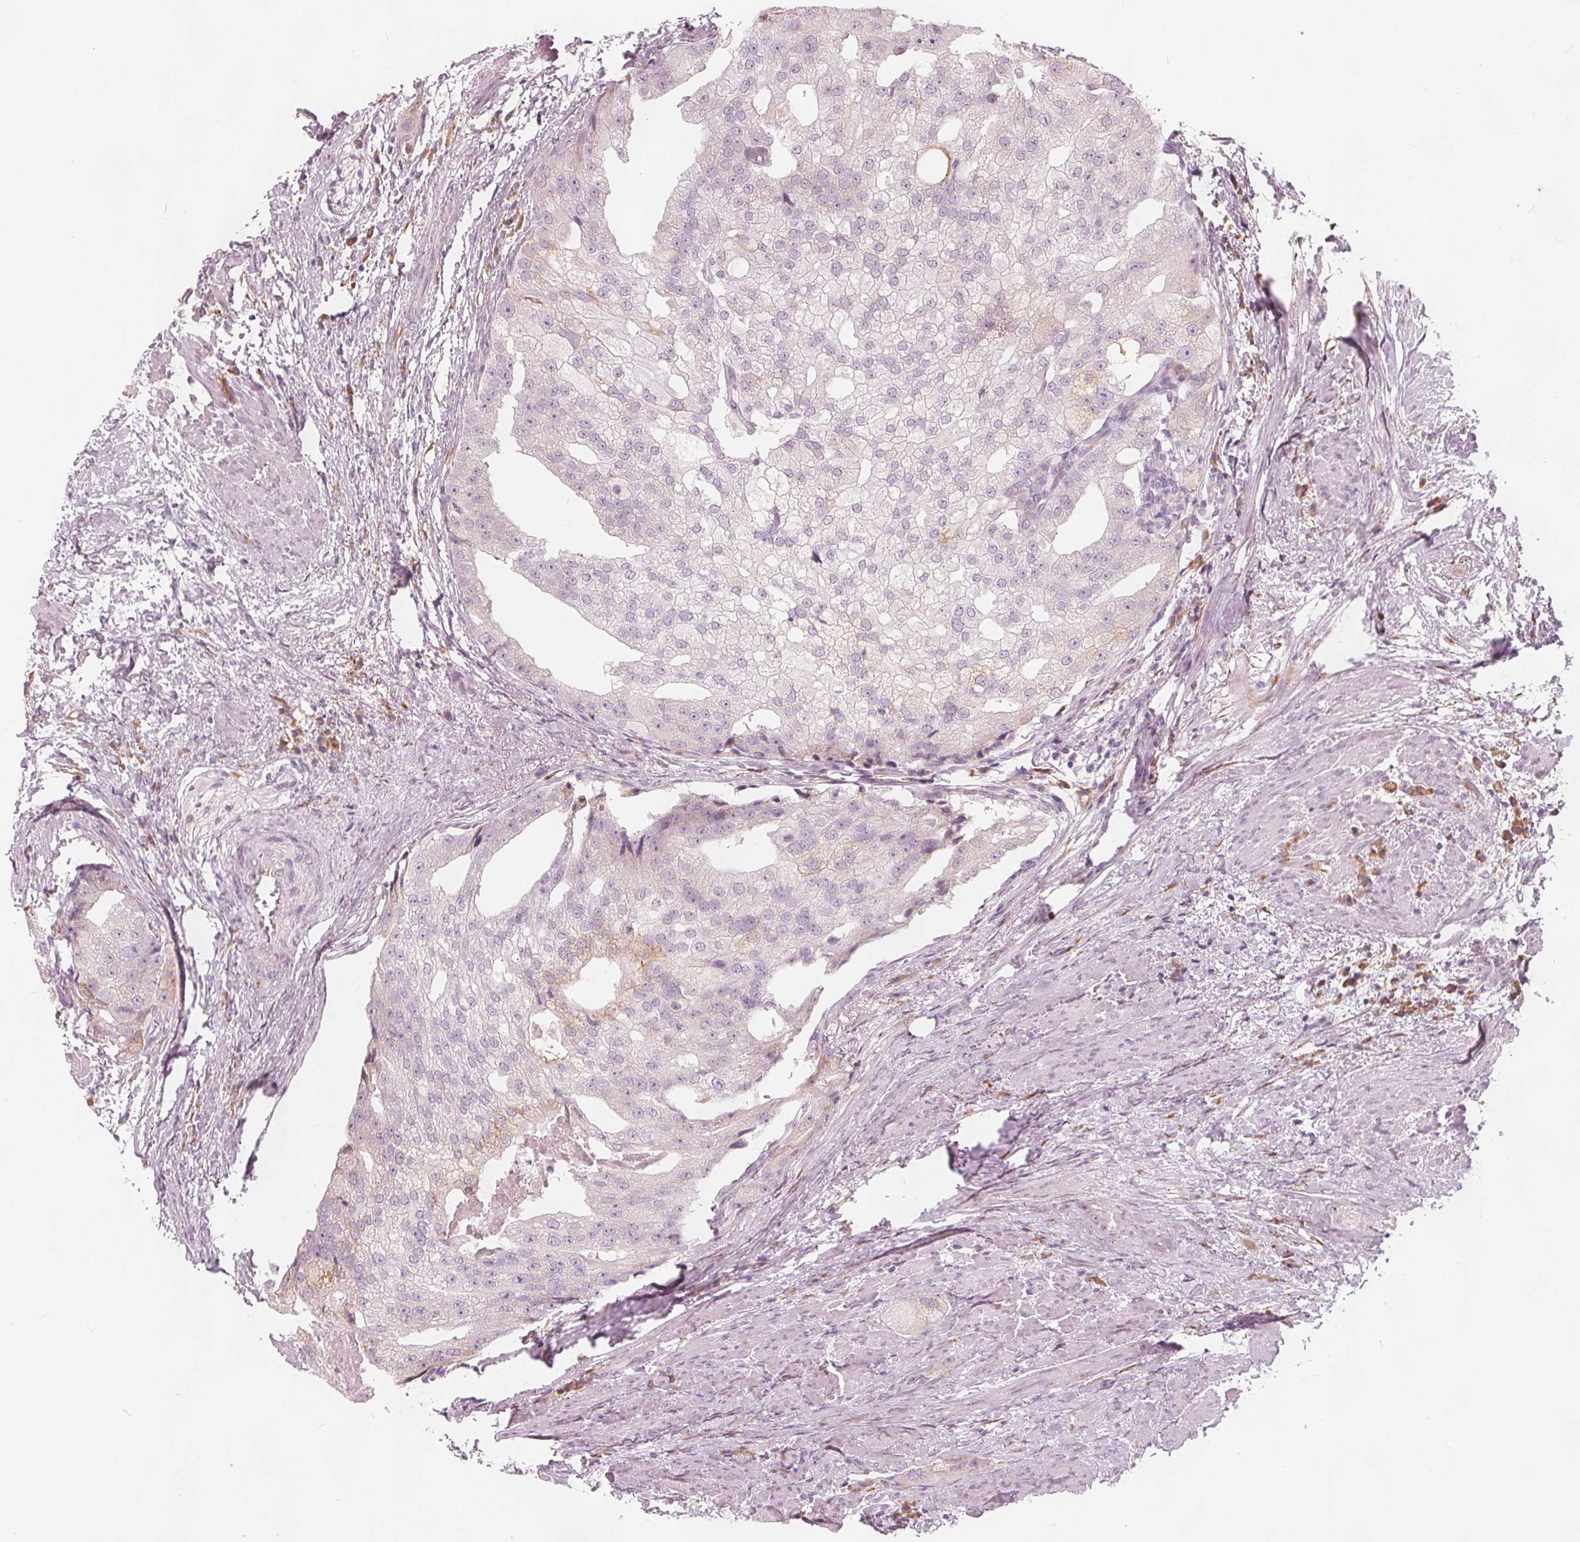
{"staining": {"intensity": "weak", "quantity": "<25%", "location": "cytoplasmic/membranous"}, "tissue": "prostate cancer", "cell_type": "Tumor cells", "image_type": "cancer", "snomed": [{"axis": "morphology", "description": "Adenocarcinoma, High grade"}, {"axis": "topography", "description": "Prostate"}], "caption": "IHC histopathology image of neoplastic tissue: prostate cancer stained with DAB demonstrates no significant protein positivity in tumor cells.", "gene": "BRSK1", "patient": {"sex": "male", "age": 70}}